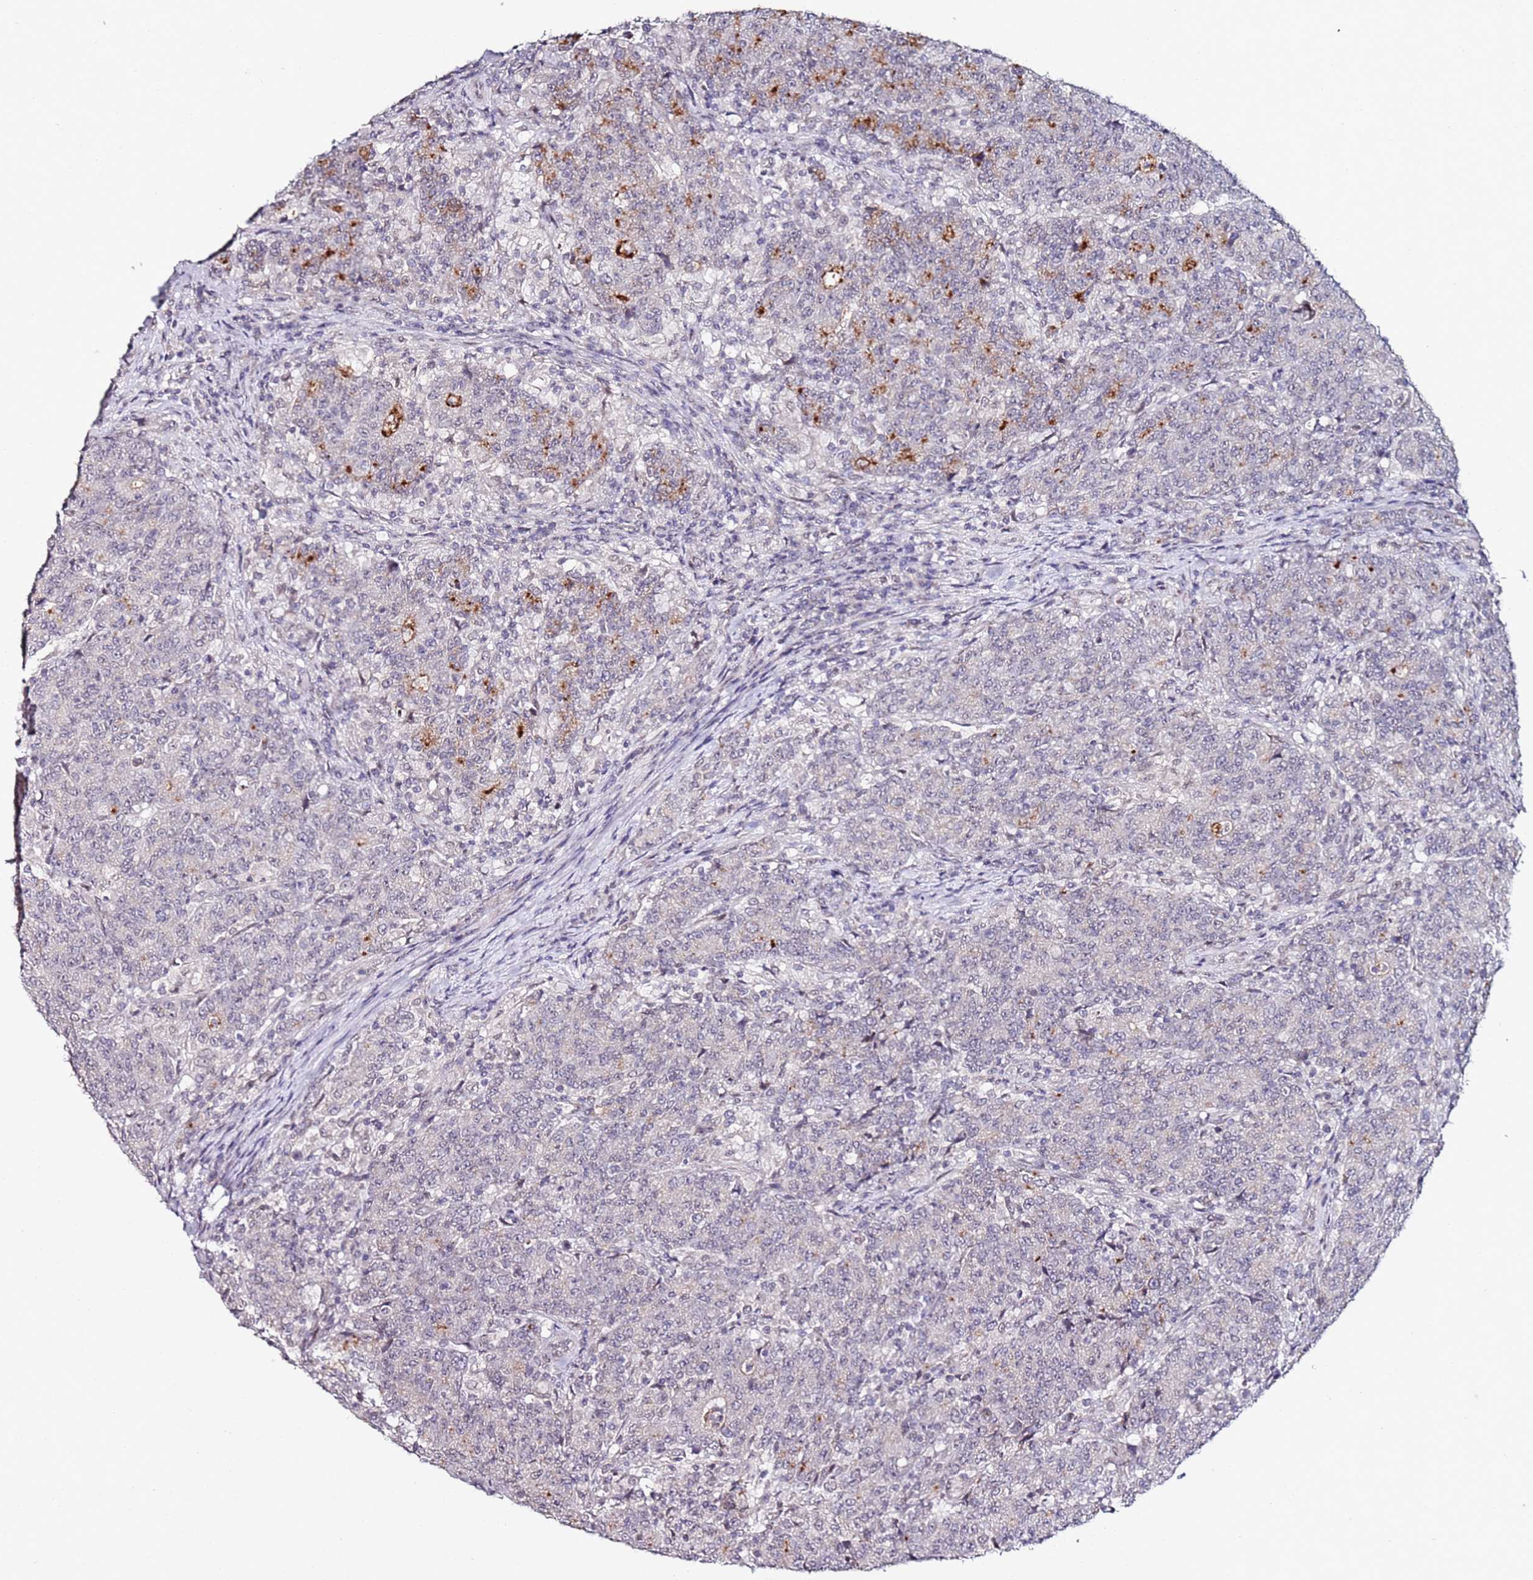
{"staining": {"intensity": "negative", "quantity": "none", "location": "none"}, "tissue": "colorectal cancer", "cell_type": "Tumor cells", "image_type": "cancer", "snomed": [{"axis": "morphology", "description": "Adenocarcinoma, NOS"}, {"axis": "topography", "description": "Colon"}], "caption": "A photomicrograph of colorectal cancer stained for a protein reveals no brown staining in tumor cells.", "gene": "DUSP28", "patient": {"sex": "female", "age": 75}}